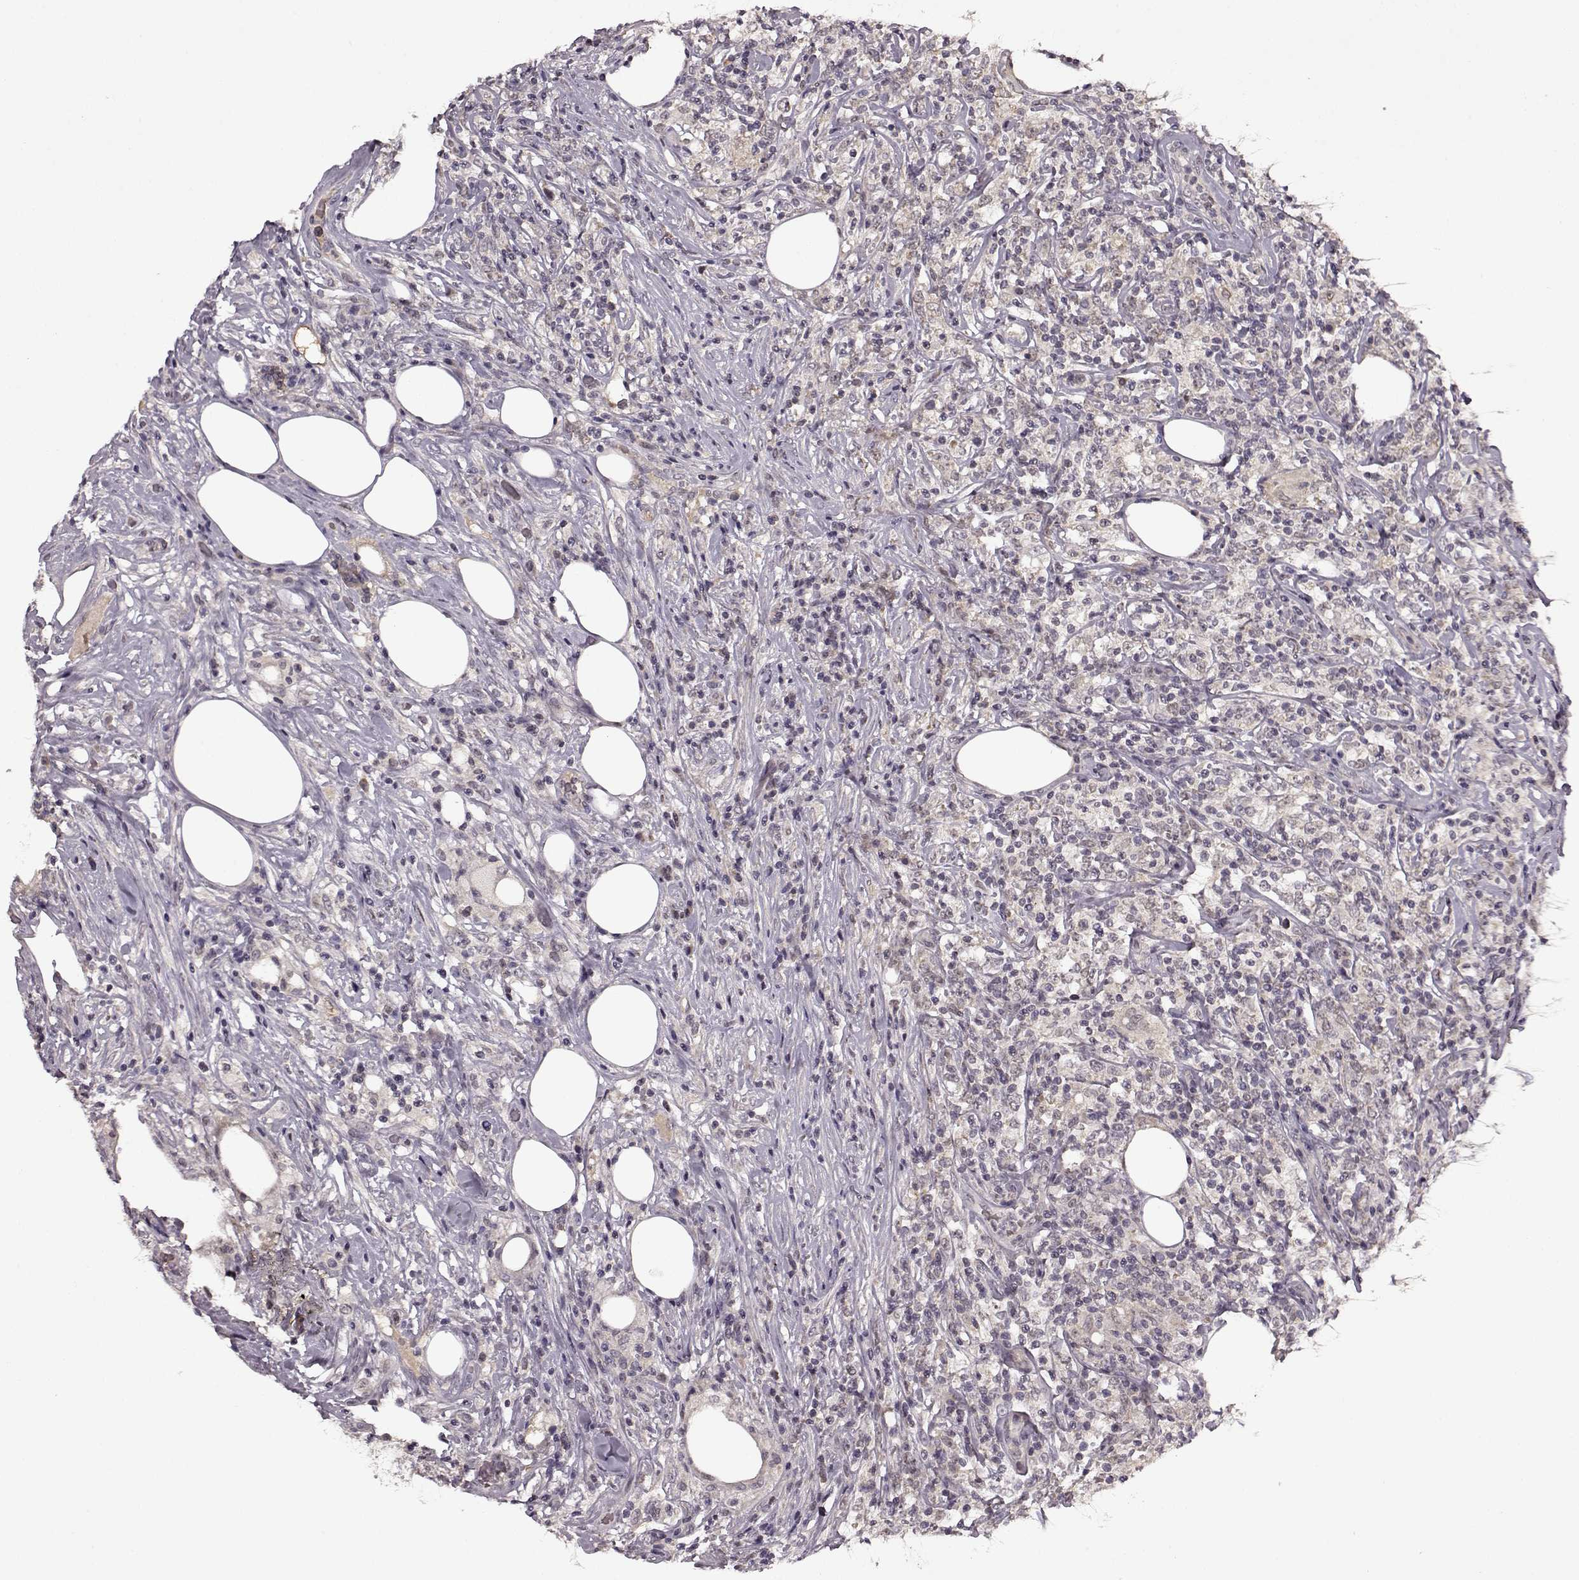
{"staining": {"intensity": "negative", "quantity": "none", "location": "none"}, "tissue": "lymphoma", "cell_type": "Tumor cells", "image_type": "cancer", "snomed": [{"axis": "morphology", "description": "Malignant lymphoma, non-Hodgkin's type, High grade"}, {"axis": "topography", "description": "Lymph node"}], "caption": "Immunohistochemical staining of human lymphoma demonstrates no significant positivity in tumor cells.", "gene": "MAIP1", "patient": {"sex": "female", "age": 84}}